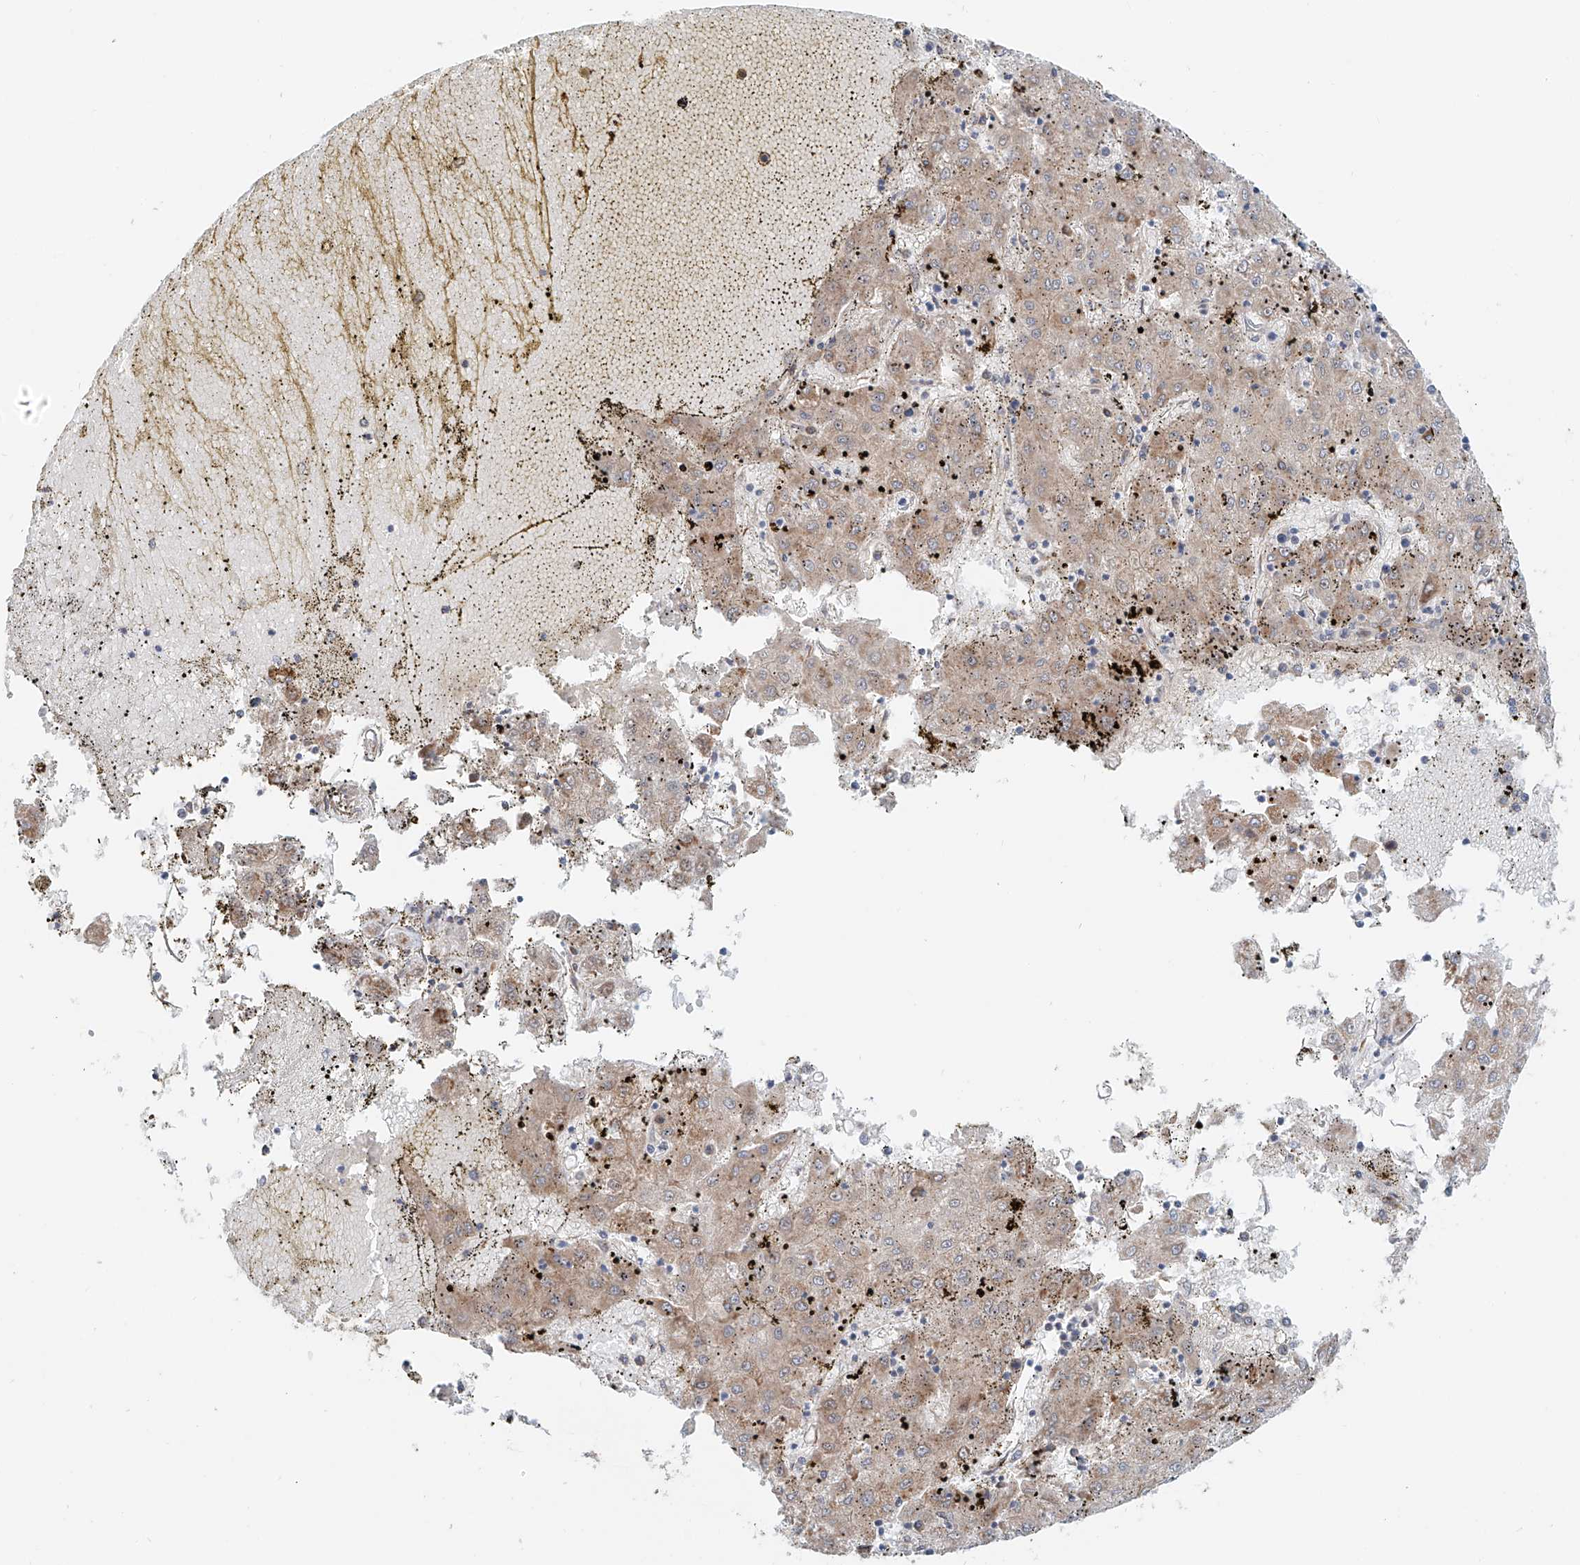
{"staining": {"intensity": "weak", "quantity": ">75%", "location": "cytoplasmic/membranous"}, "tissue": "liver cancer", "cell_type": "Tumor cells", "image_type": "cancer", "snomed": [{"axis": "morphology", "description": "Carcinoma, Hepatocellular, NOS"}, {"axis": "topography", "description": "Liver"}], "caption": "The image shows immunohistochemical staining of liver hepatocellular carcinoma. There is weak cytoplasmic/membranous positivity is identified in approximately >75% of tumor cells.", "gene": "SNAP29", "patient": {"sex": "male", "age": 72}}